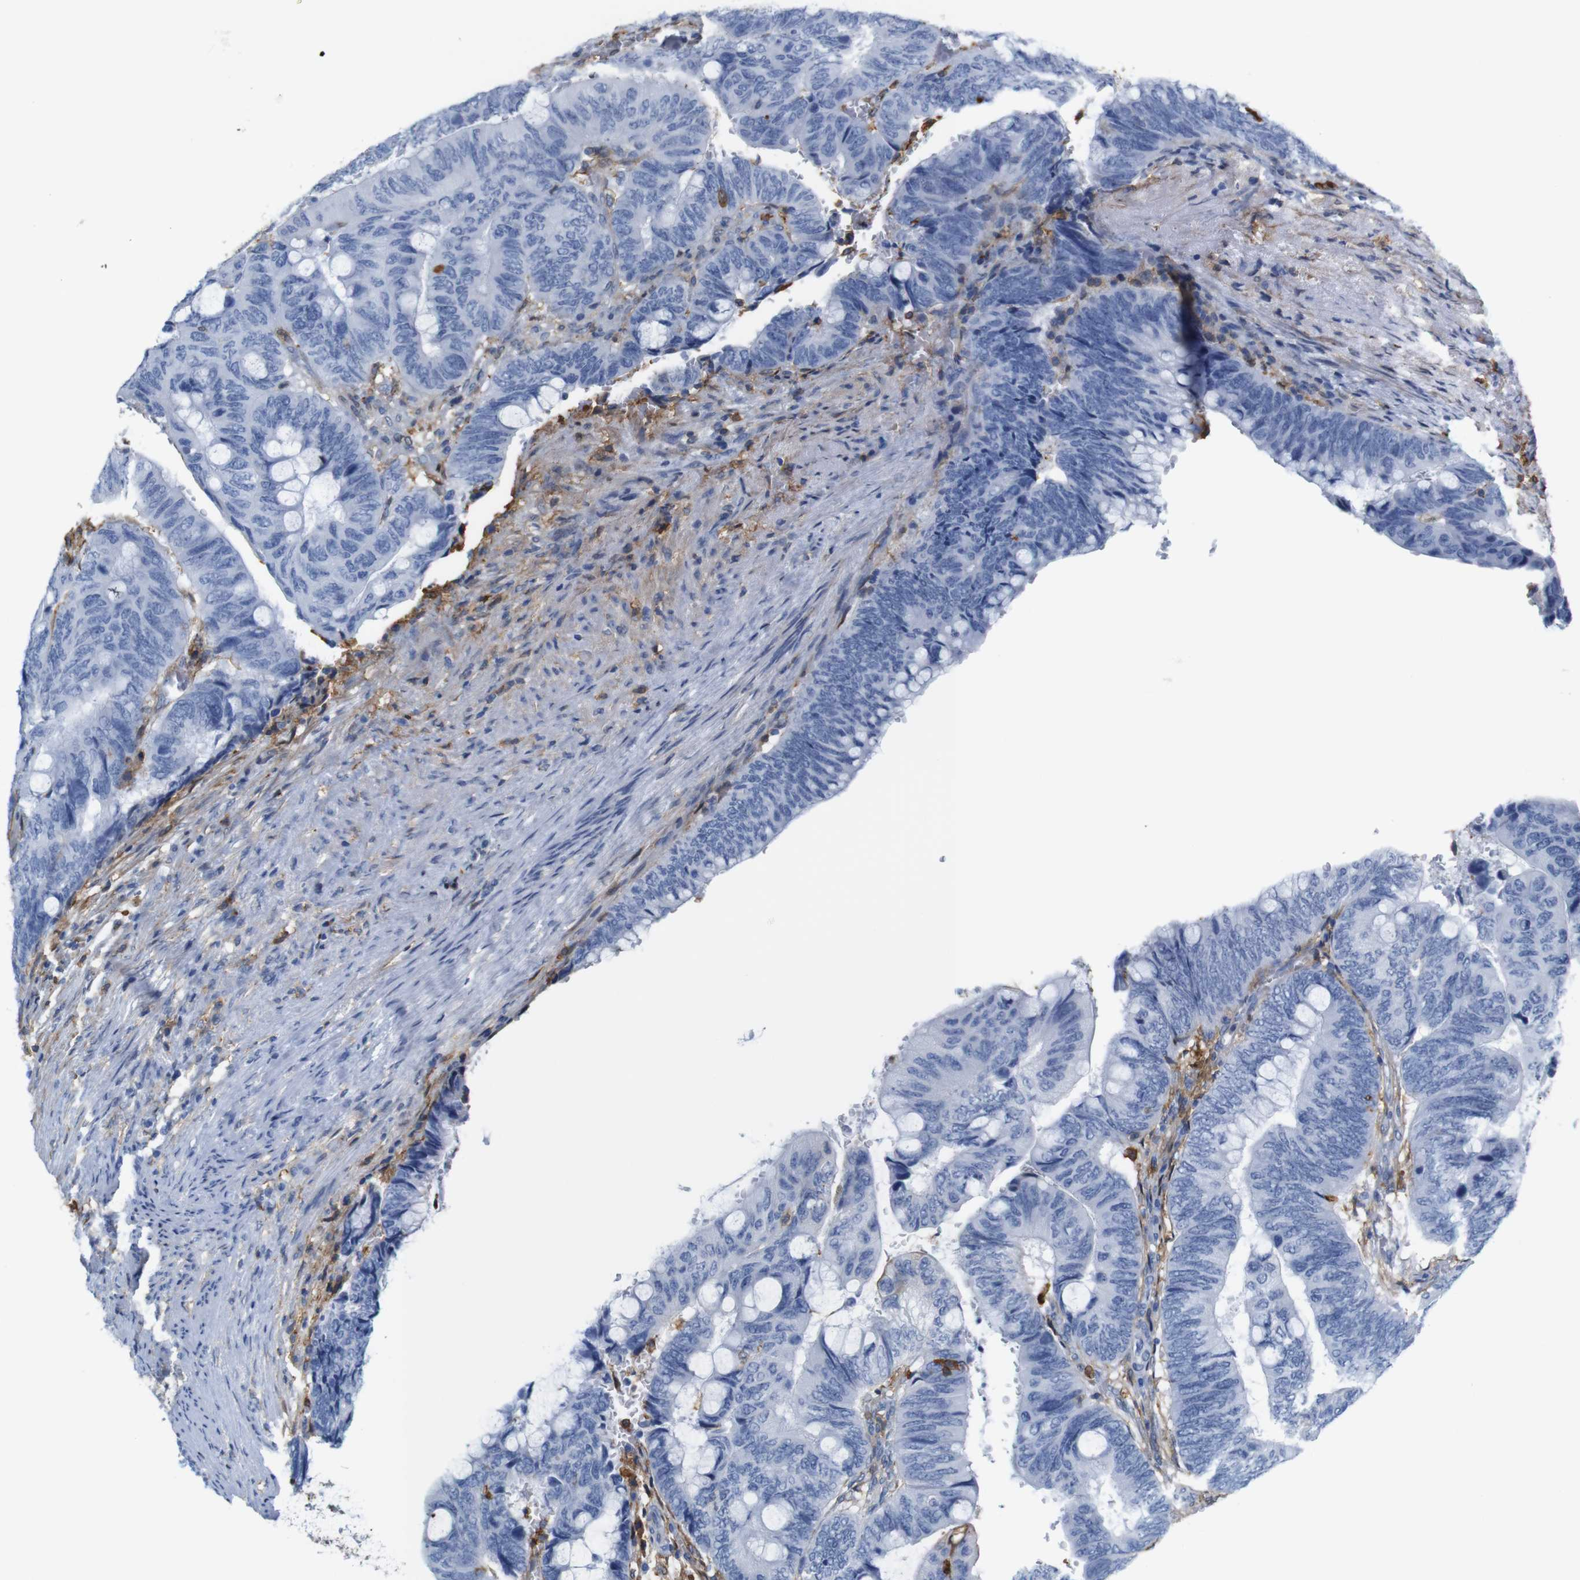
{"staining": {"intensity": "negative", "quantity": "none", "location": "none"}, "tissue": "colorectal cancer", "cell_type": "Tumor cells", "image_type": "cancer", "snomed": [{"axis": "morphology", "description": "Normal tissue, NOS"}, {"axis": "morphology", "description": "Adenocarcinoma, NOS"}, {"axis": "topography", "description": "Rectum"}, {"axis": "topography", "description": "Peripheral nerve tissue"}], "caption": "The immunohistochemistry (IHC) micrograph has no significant expression in tumor cells of colorectal cancer tissue. Nuclei are stained in blue.", "gene": "ANXA1", "patient": {"sex": "male", "age": 92}}